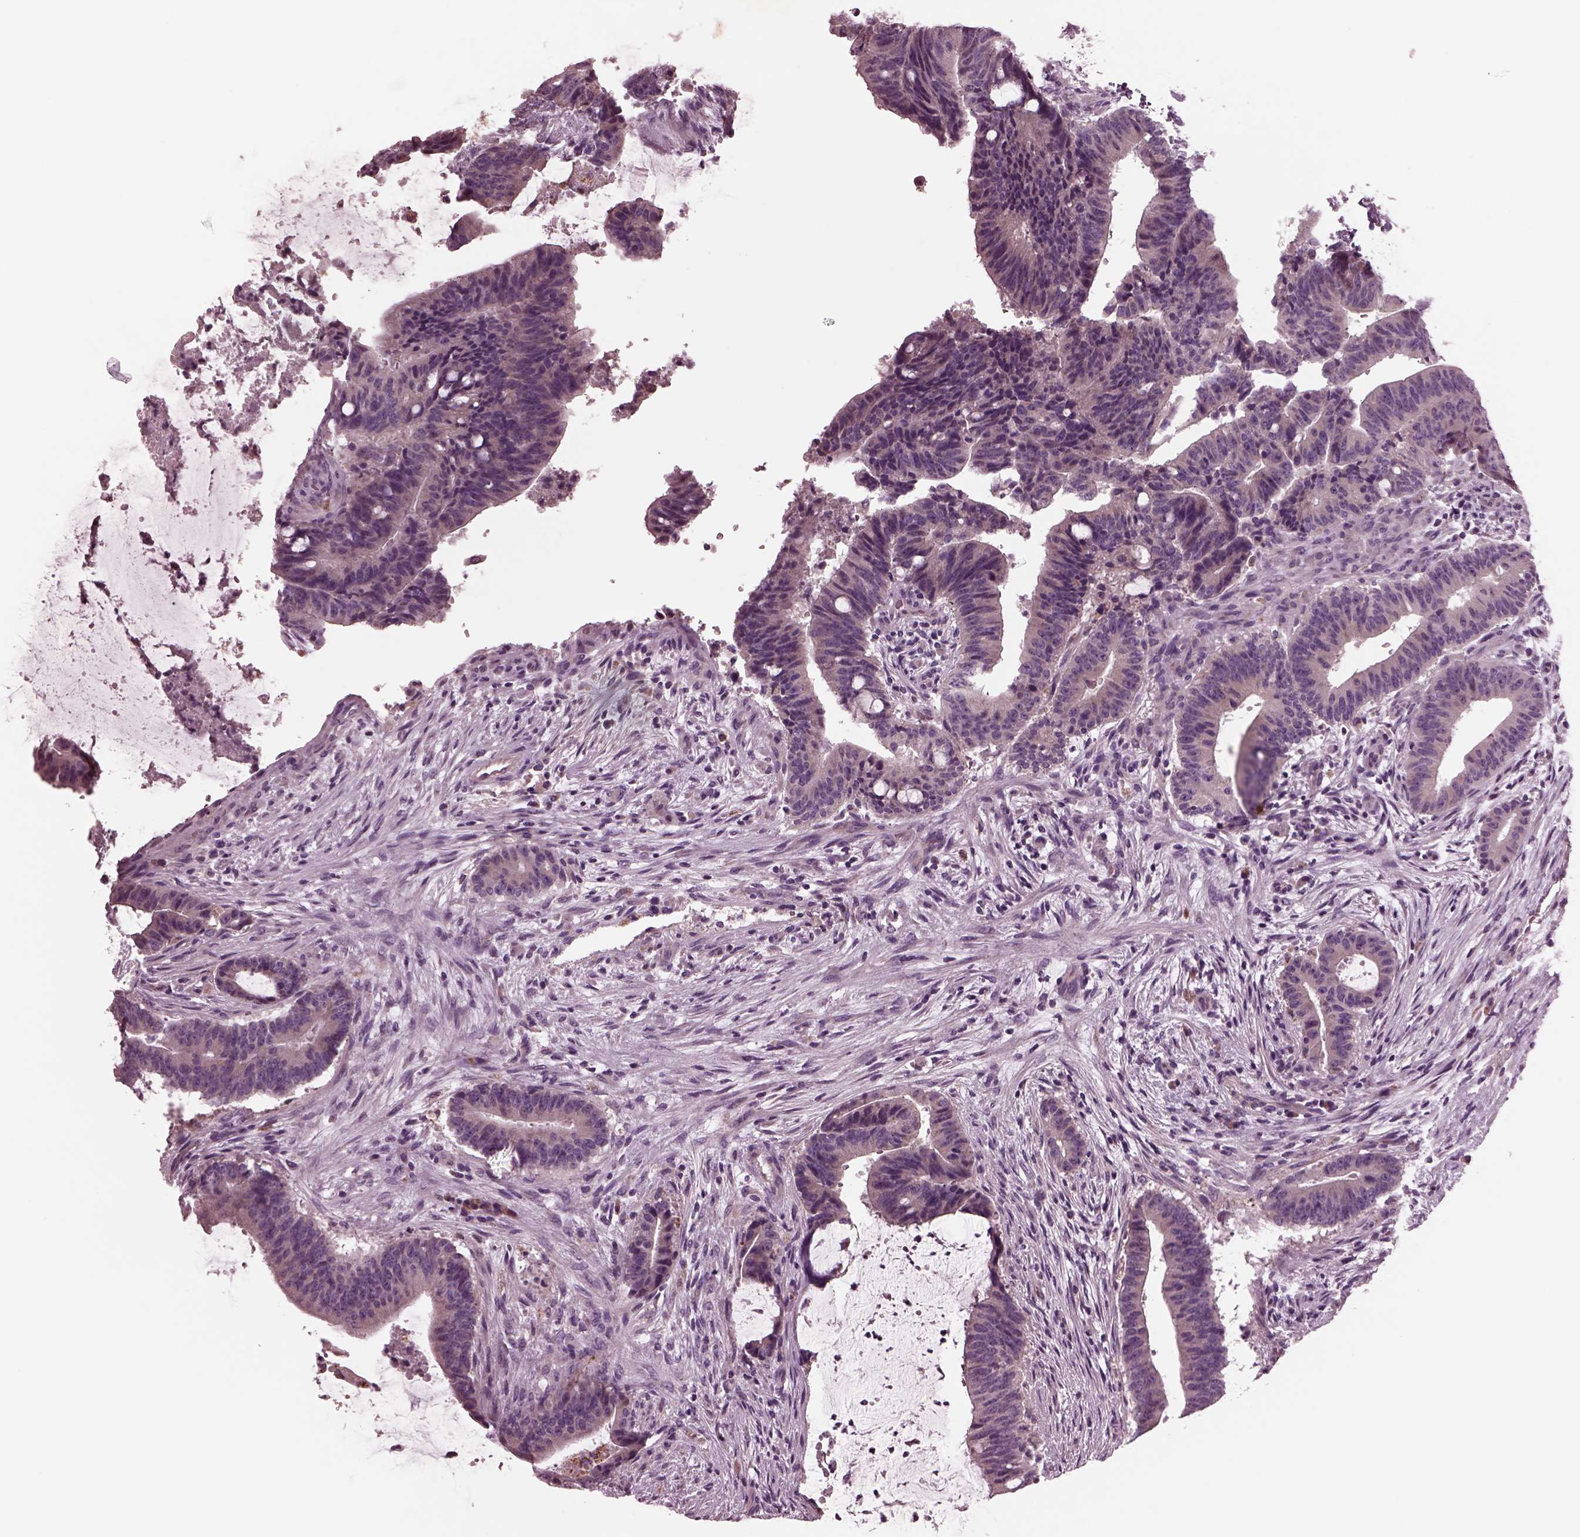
{"staining": {"intensity": "weak", "quantity": "<25%", "location": "cytoplasmic/membranous"}, "tissue": "colorectal cancer", "cell_type": "Tumor cells", "image_type": "cancer", "snomed": [{"axis": "morphology", "description": "Adenocarcinoma, NOS"}, {"axis": "topography", "description": "Colon"}], "caption": "Immunohistochemistry (IHC) image of neoplastic tissue: colorectal cancer (adenocarcinoma) stained with DAB (3,3'-diaminobenzidine) exhibits no significant protein staining in tumor cells.", "gene": "AP4M1", "patient": {"sex": "female", "age": 43}}